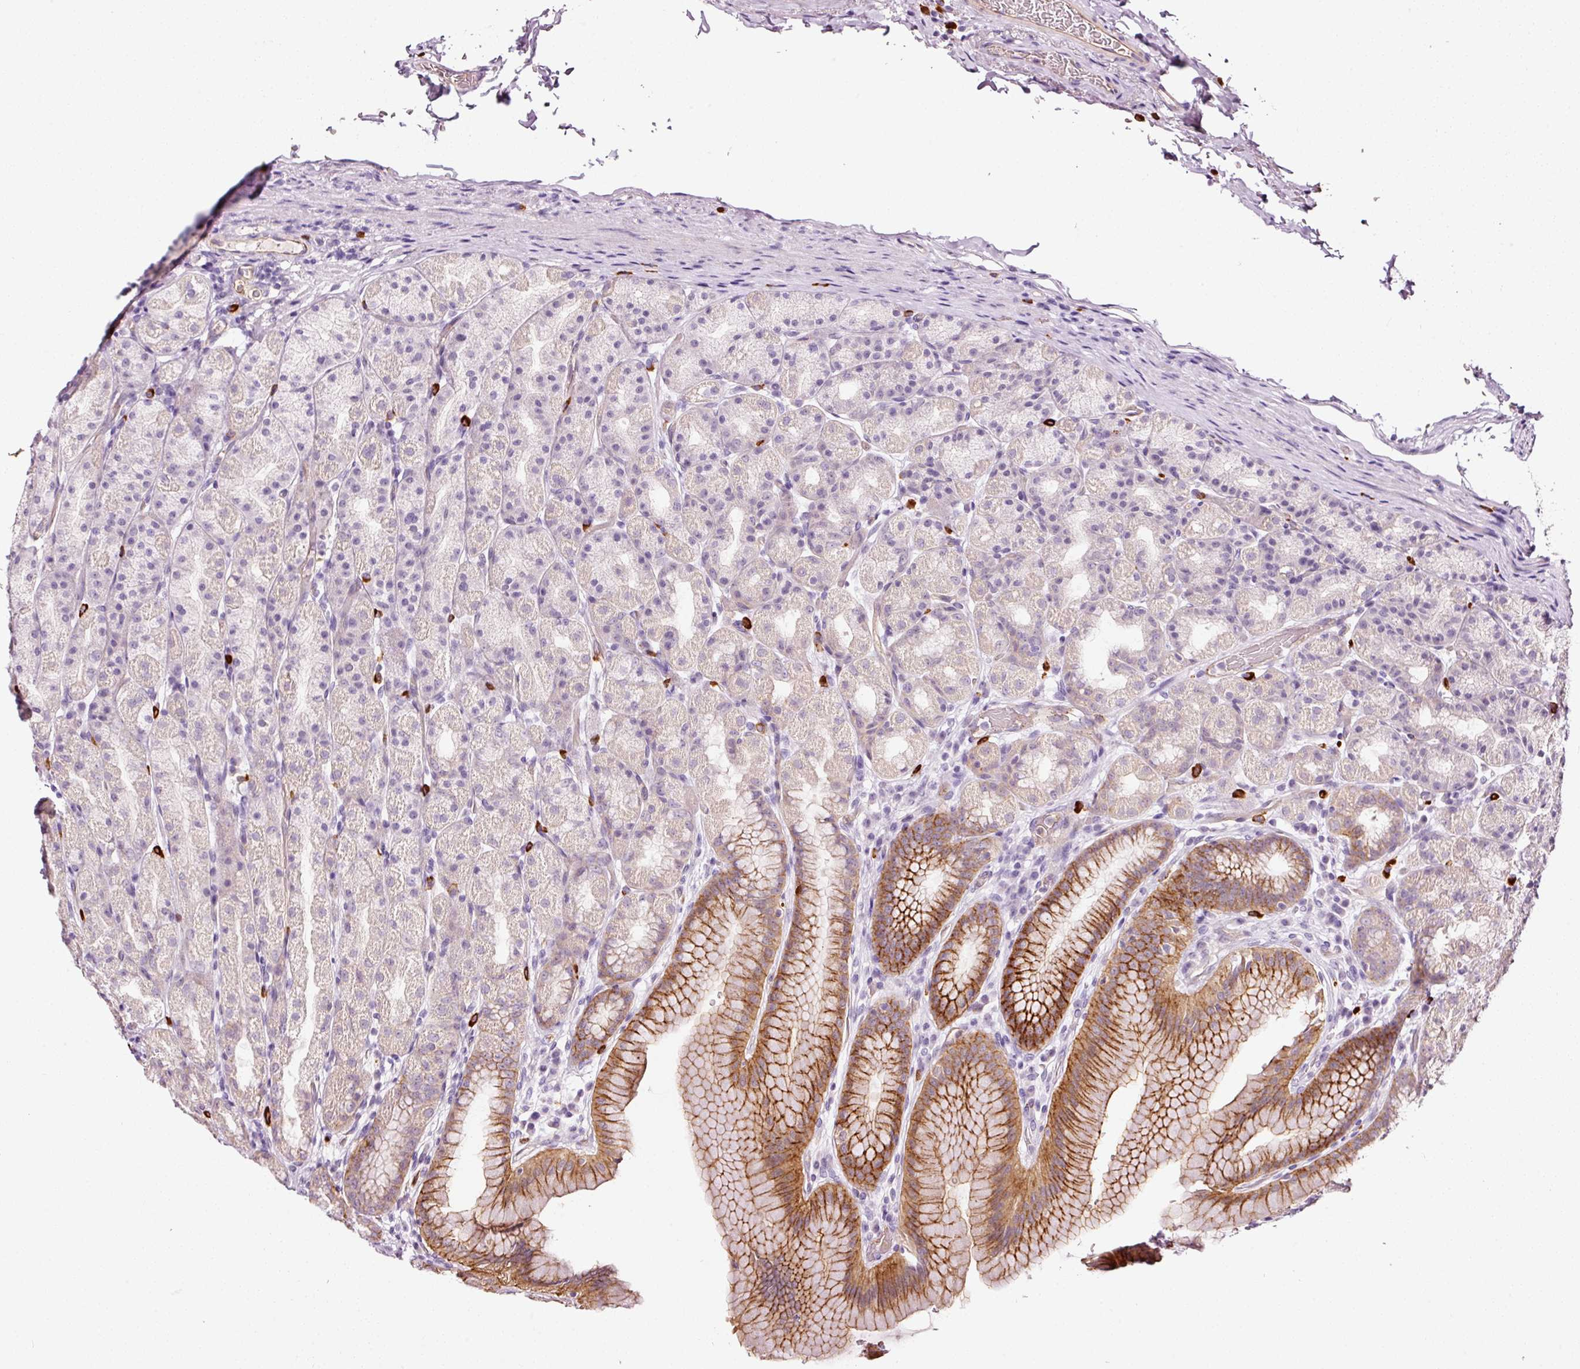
{"staining": {"intensity": "moderate", "quantity": "<25%", "location": "cytoplasmic/membranous"}, "tissue": "stomach", "cell_type": "Glandular cells", "image_type": "normal", "snomed": [{"axis": "morphology", "description": "Normal tissue, NOS"}, {"axis": "topography", "description": "Stomach, upper"}, {"axis": "topography", "description": "Stomach"}], "caption": "This photomicrograph displays immunohistochemistry (IHC) staining of benign stomach, with low moderate cytoplasmic/membranous staining in about <25% of glandular cells.", "gene": "ABCB4", "patient": {"sex": "male", "age": 68}}